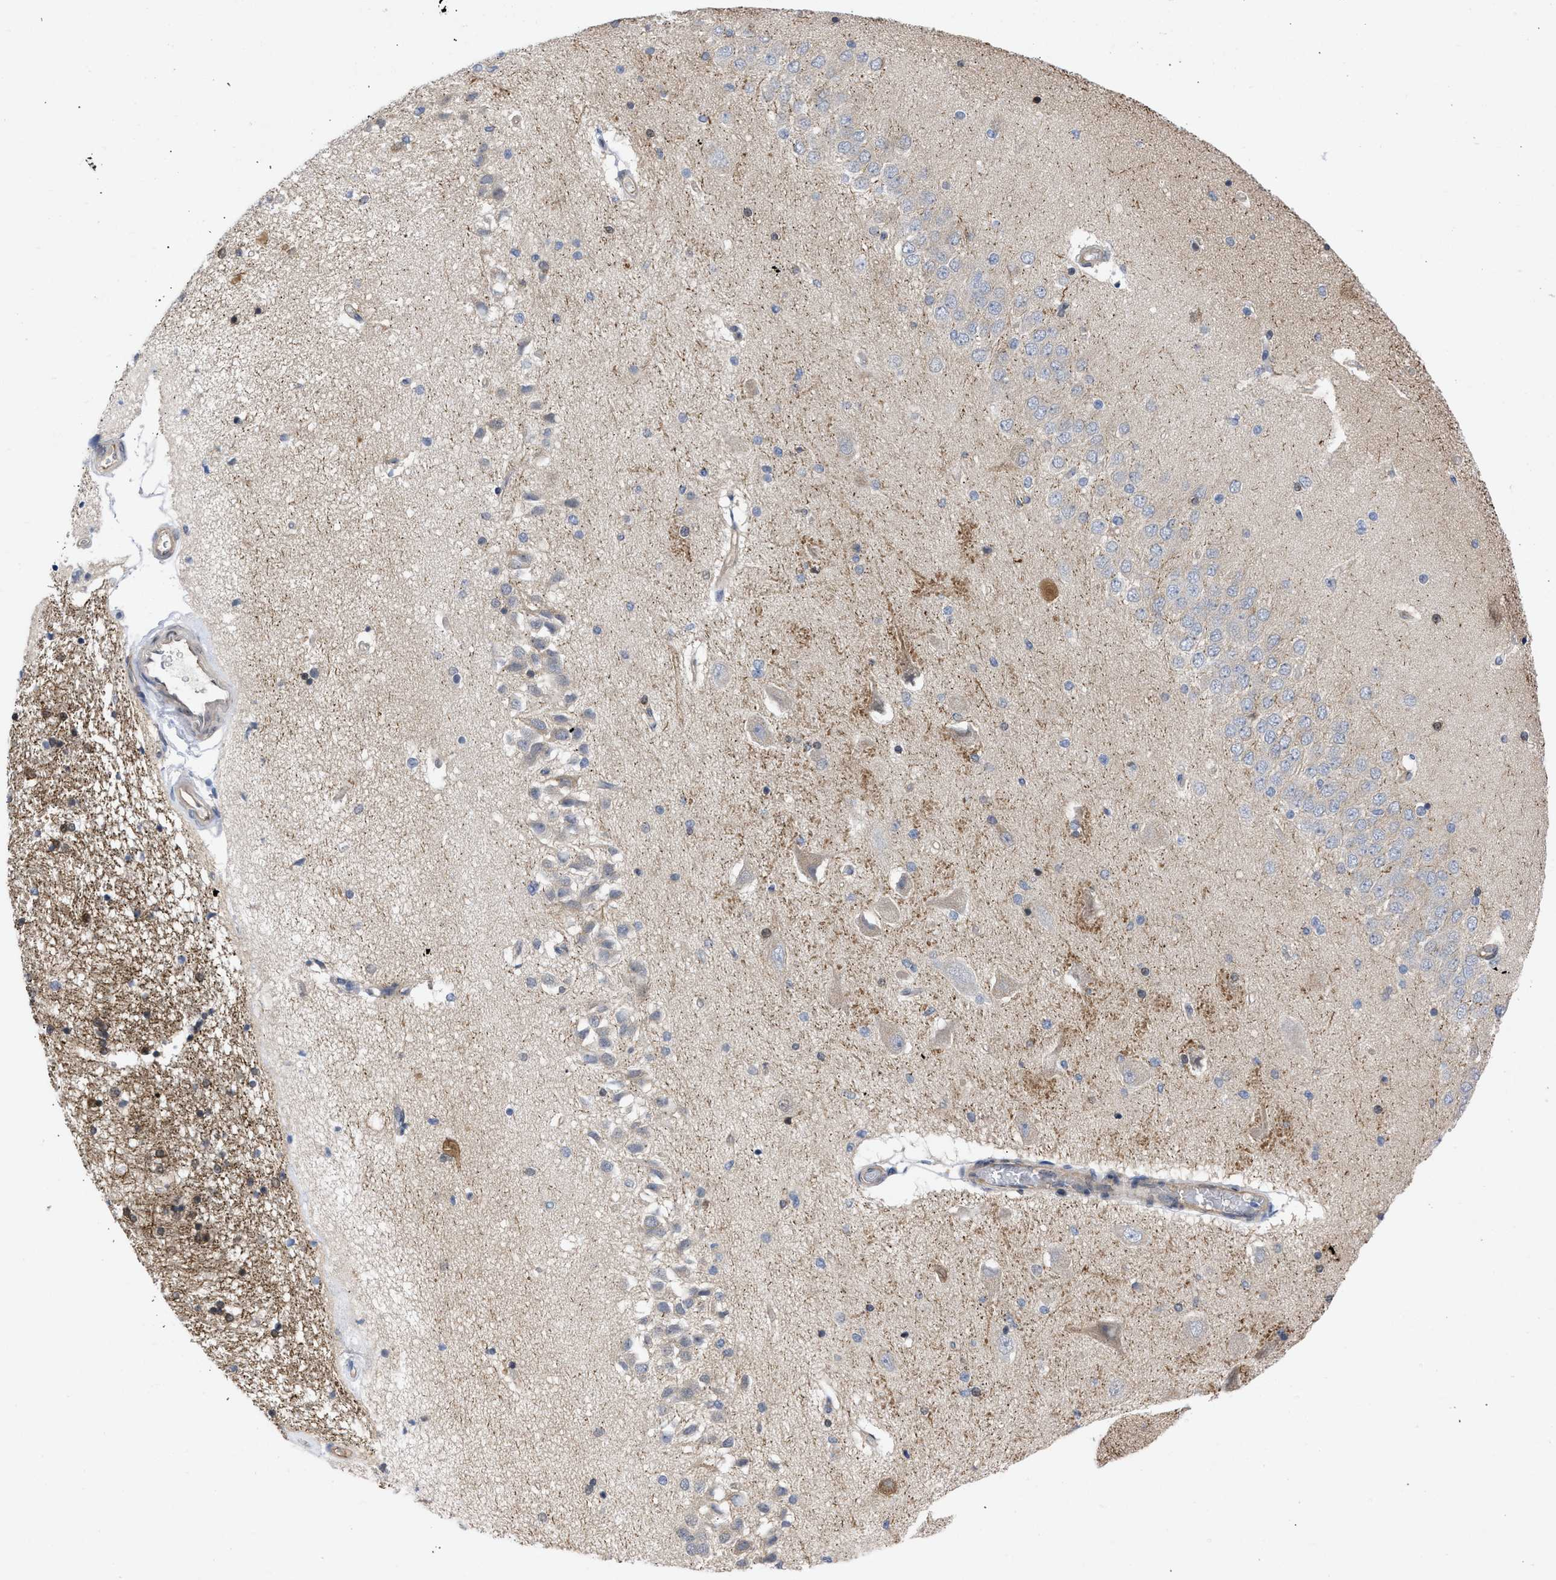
{"staining": {"intensity": "moderate", "quantity": "<25%", "location": "cytoplasmic/membranous,nuclear"}, "tissue": "hippocampus", "cell_type": "Glial cells", "image_type": "normal", "snomed": [{"axis": "morphology", "description": "Normal tissue, NOS"}, {"axis": "topography", "description": "Hippocampus"}], "caption": "The immunohistochemical stain shows moderate cytoplasmic/membranous,nuclear staining in glial cells of normal hippocampus.", "gene": "THRA", "patient": {"sex": "female", "age": 54}}